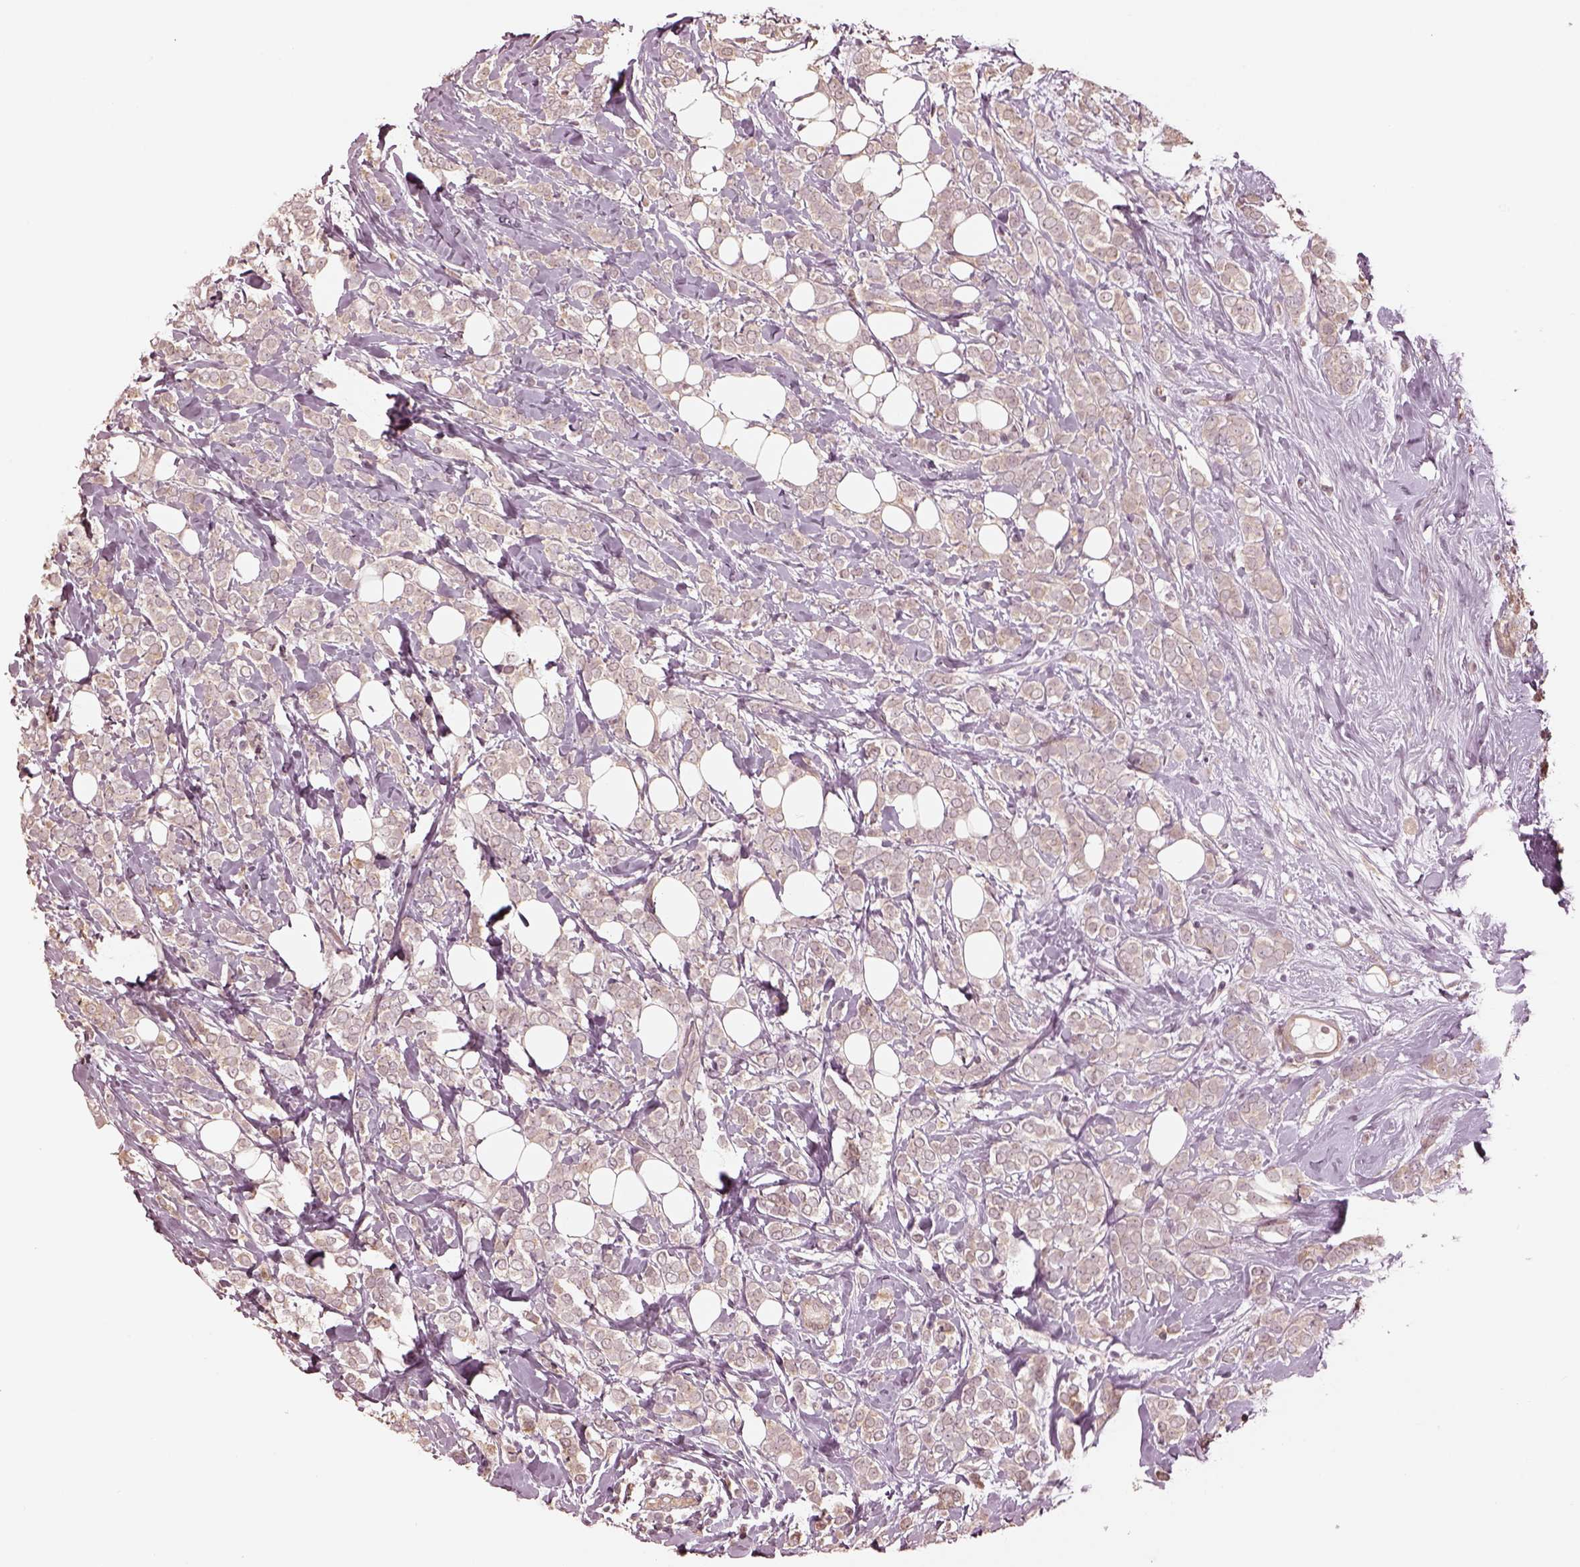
{"staining": {"intensity": "weak", "quantity": "25%-75%", "location": "cytoplasmic/membranous"}, "tissue": "breast cancer", "cell_type": "Tumor cells", "image_type": "cancer", "snomed": [{"axis": "morphology", "description": "Lobular carcinoma"}, {"axis": "topography", "description": "Breast"}], "caption": "Brown immunohistochemical staining in human lobular carcinoma (breast) displays weak cytoplasmic/membranous staining in approximately 25%-75% of tumor cells.", "gene": "CRB1", "patient": {"sex": "female", "age": 49}}